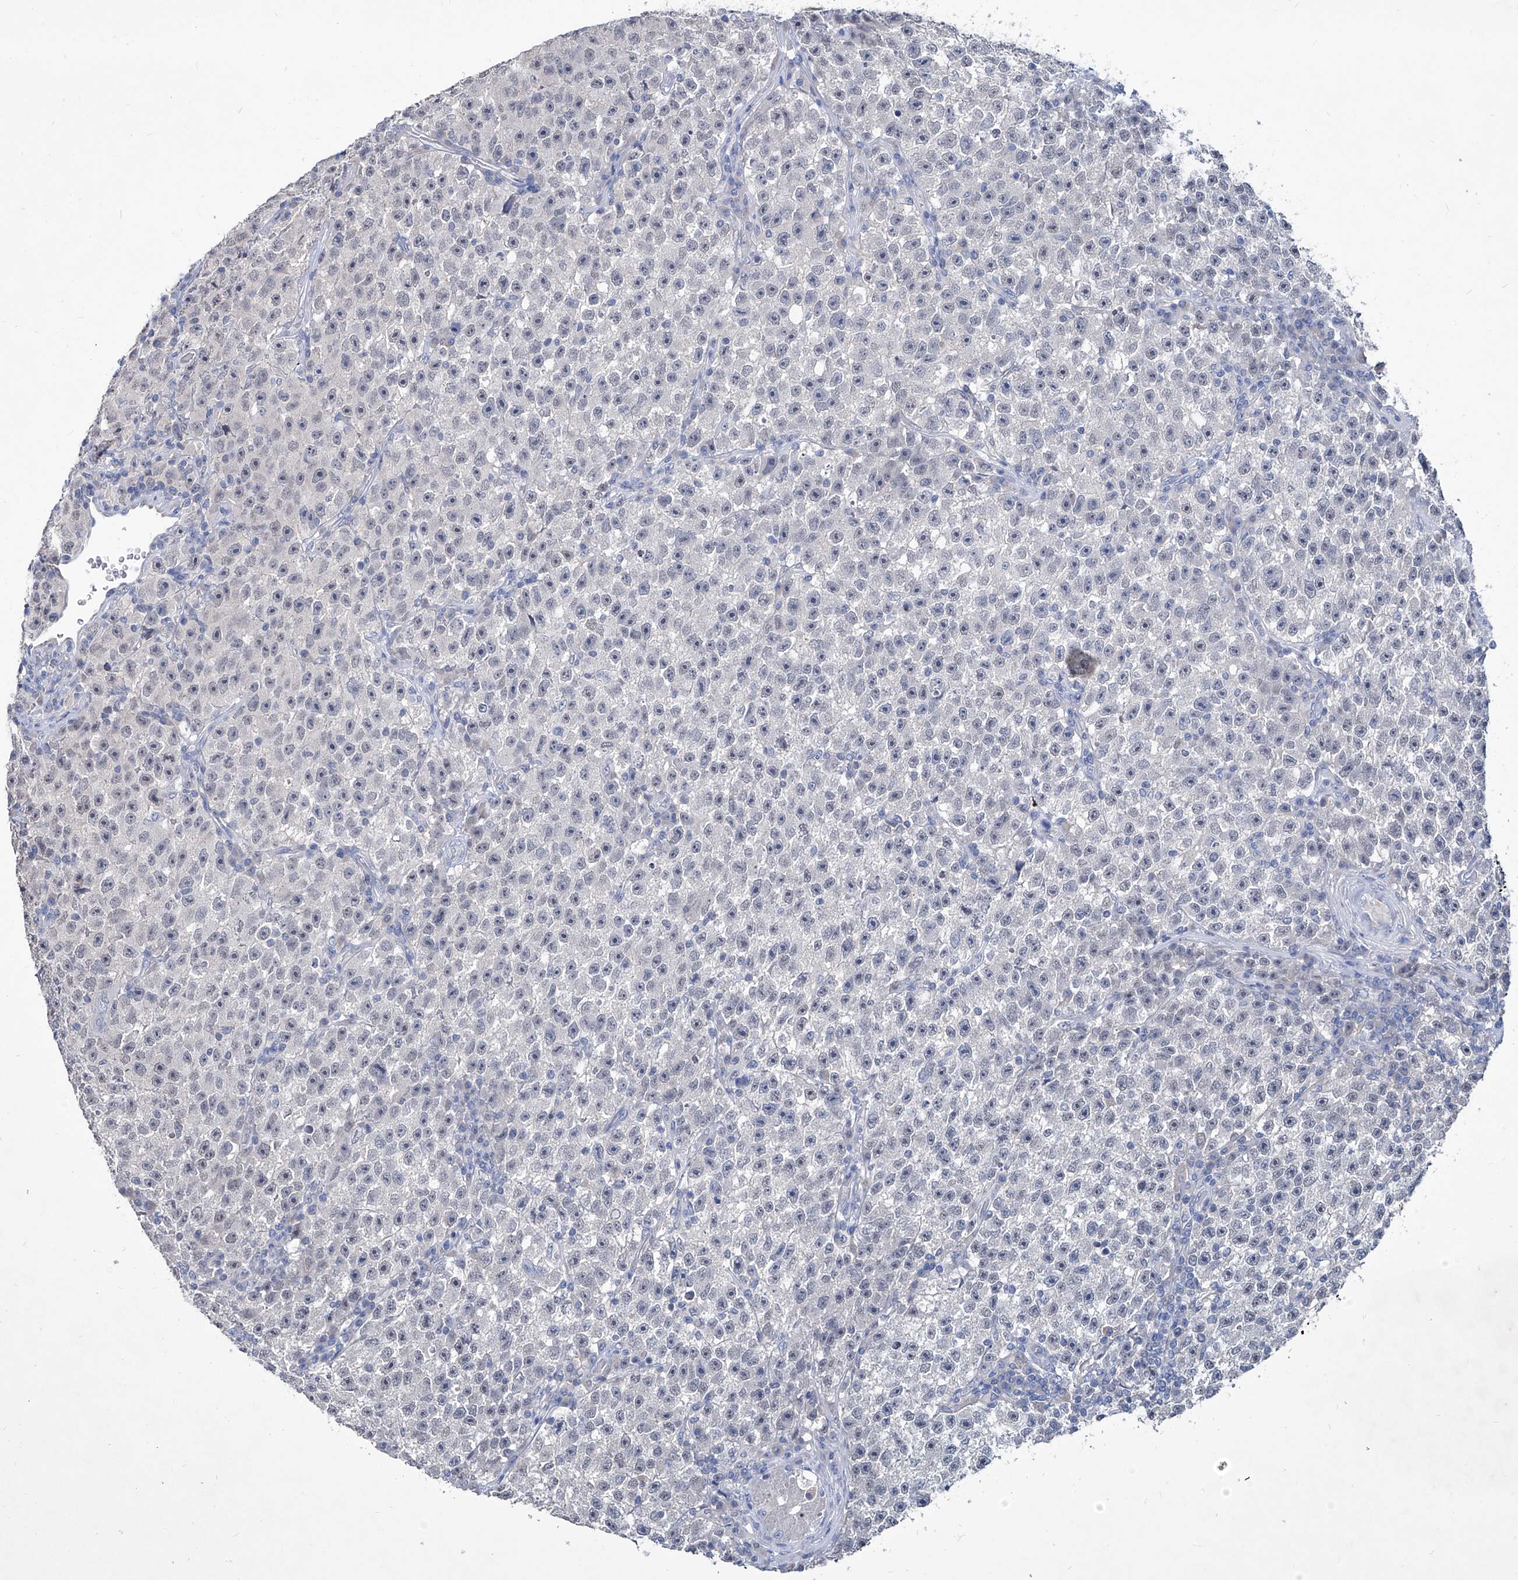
{"staining": {"intensity": "negative", "quantity": "none", "location": "none"}, "tissue": "testis cancer", "cell_type": "Tumor cells", "image_type": "cancer", "snomed": [{"axis": "morphology", "description": "Seminoma, NOS"}, {"axis": "topography", "description": "Testis"}], "caption": "Seminoma (testis) was stained to show a protein in brown. There is no significant positivity in tumor cells.", "gene": "KLHL17", "patient": {"sex": "male", "age": 22}}